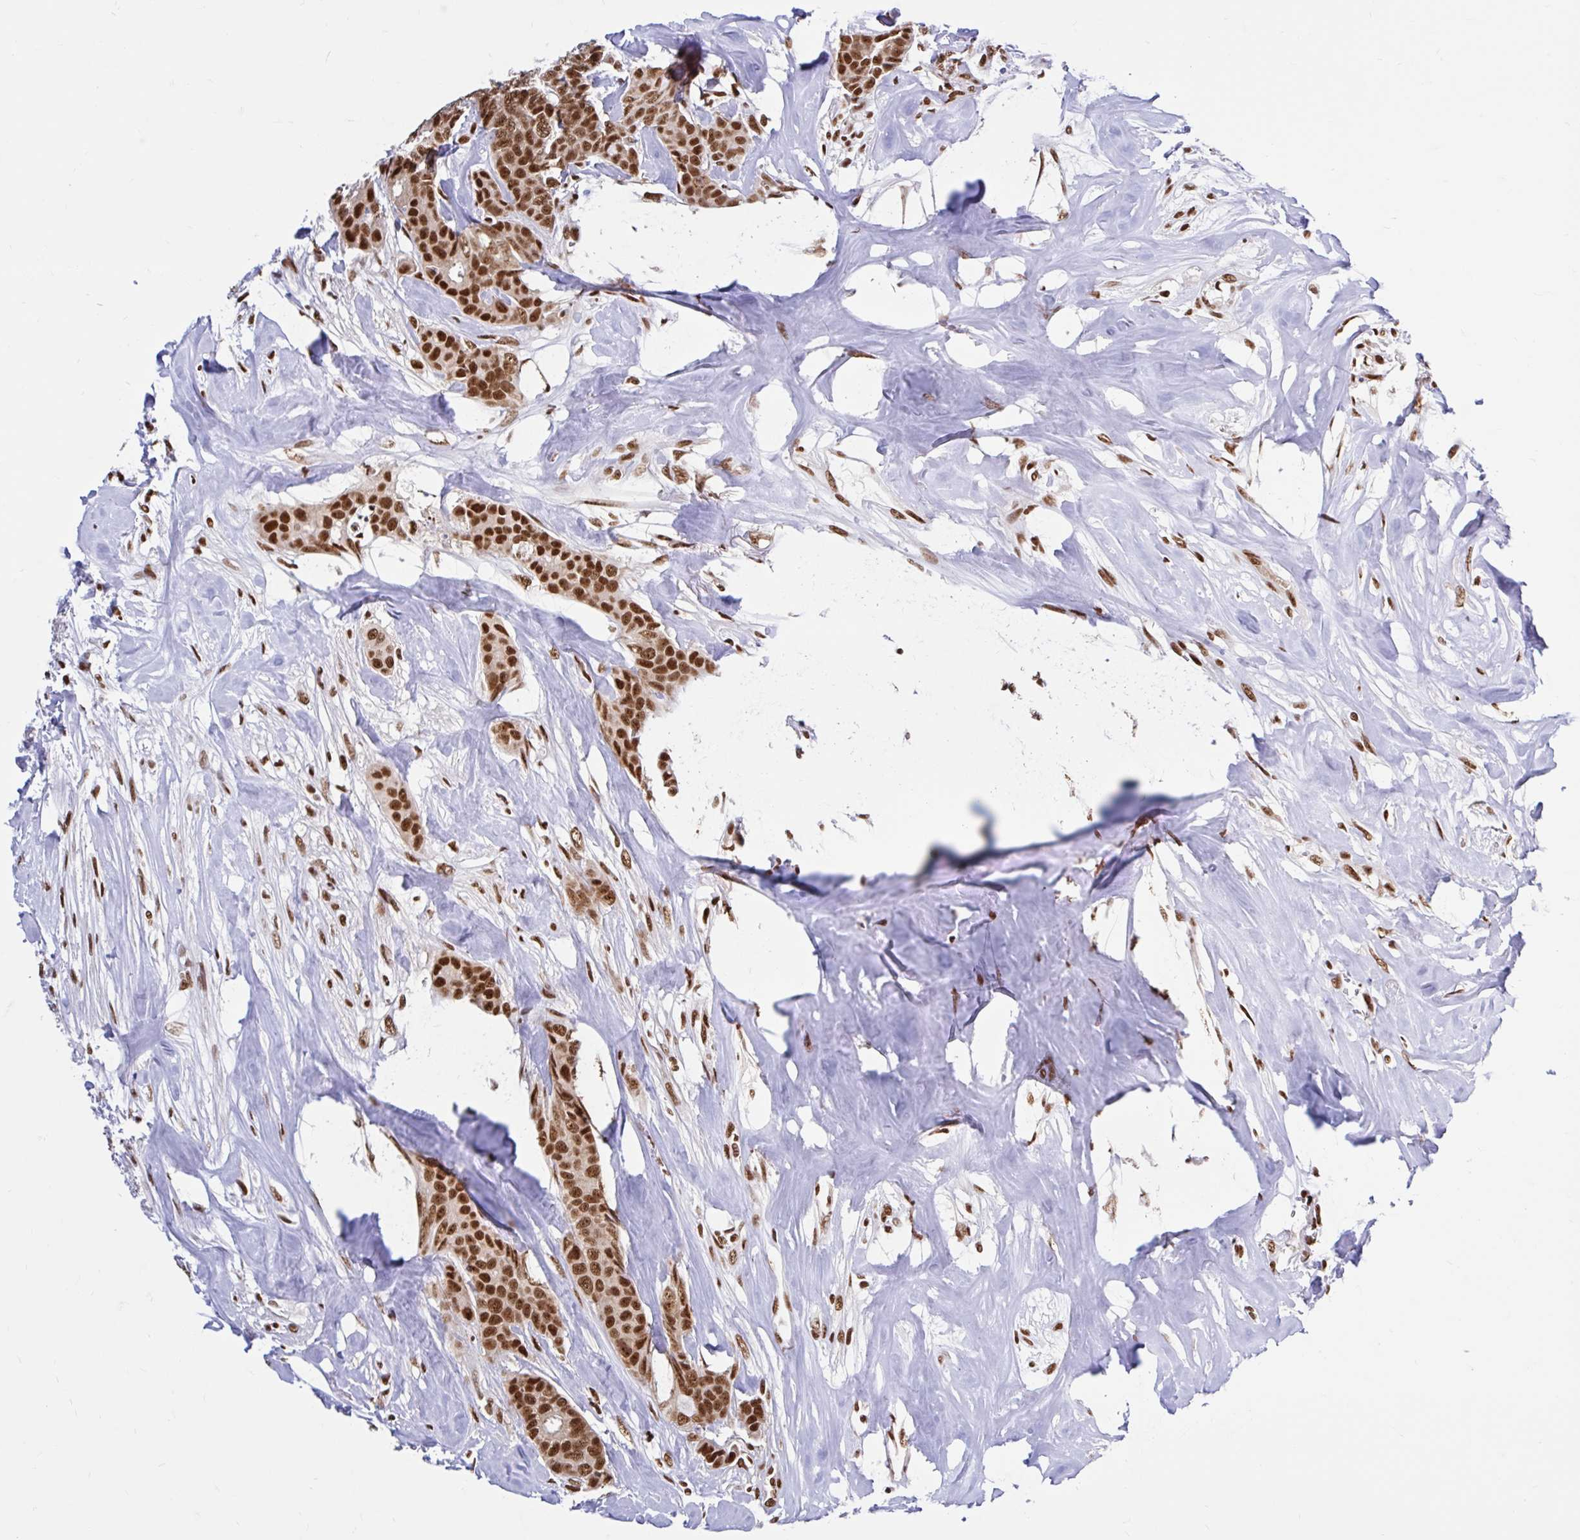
{"staining": {"intensity": "strong", "quantity": ">75%", "location": "nuclear"}, "tissue": "breast cancer", "cell_type": "Tumor cells", "image_type": "cancer", "snomed": [{"axis": "morphology", "description": "Duct carcinoma"}, {"axis": "topography", "description": "Breast"}], "caption": "There is high levels of strong nuclear expression in tumor cells of breast infiltrating ductal carcinoma, as demonstrated by immunohistochemical staining (brown color).", "gene": "ABCA9", "patient": {"sex": "female", "age": 84}}